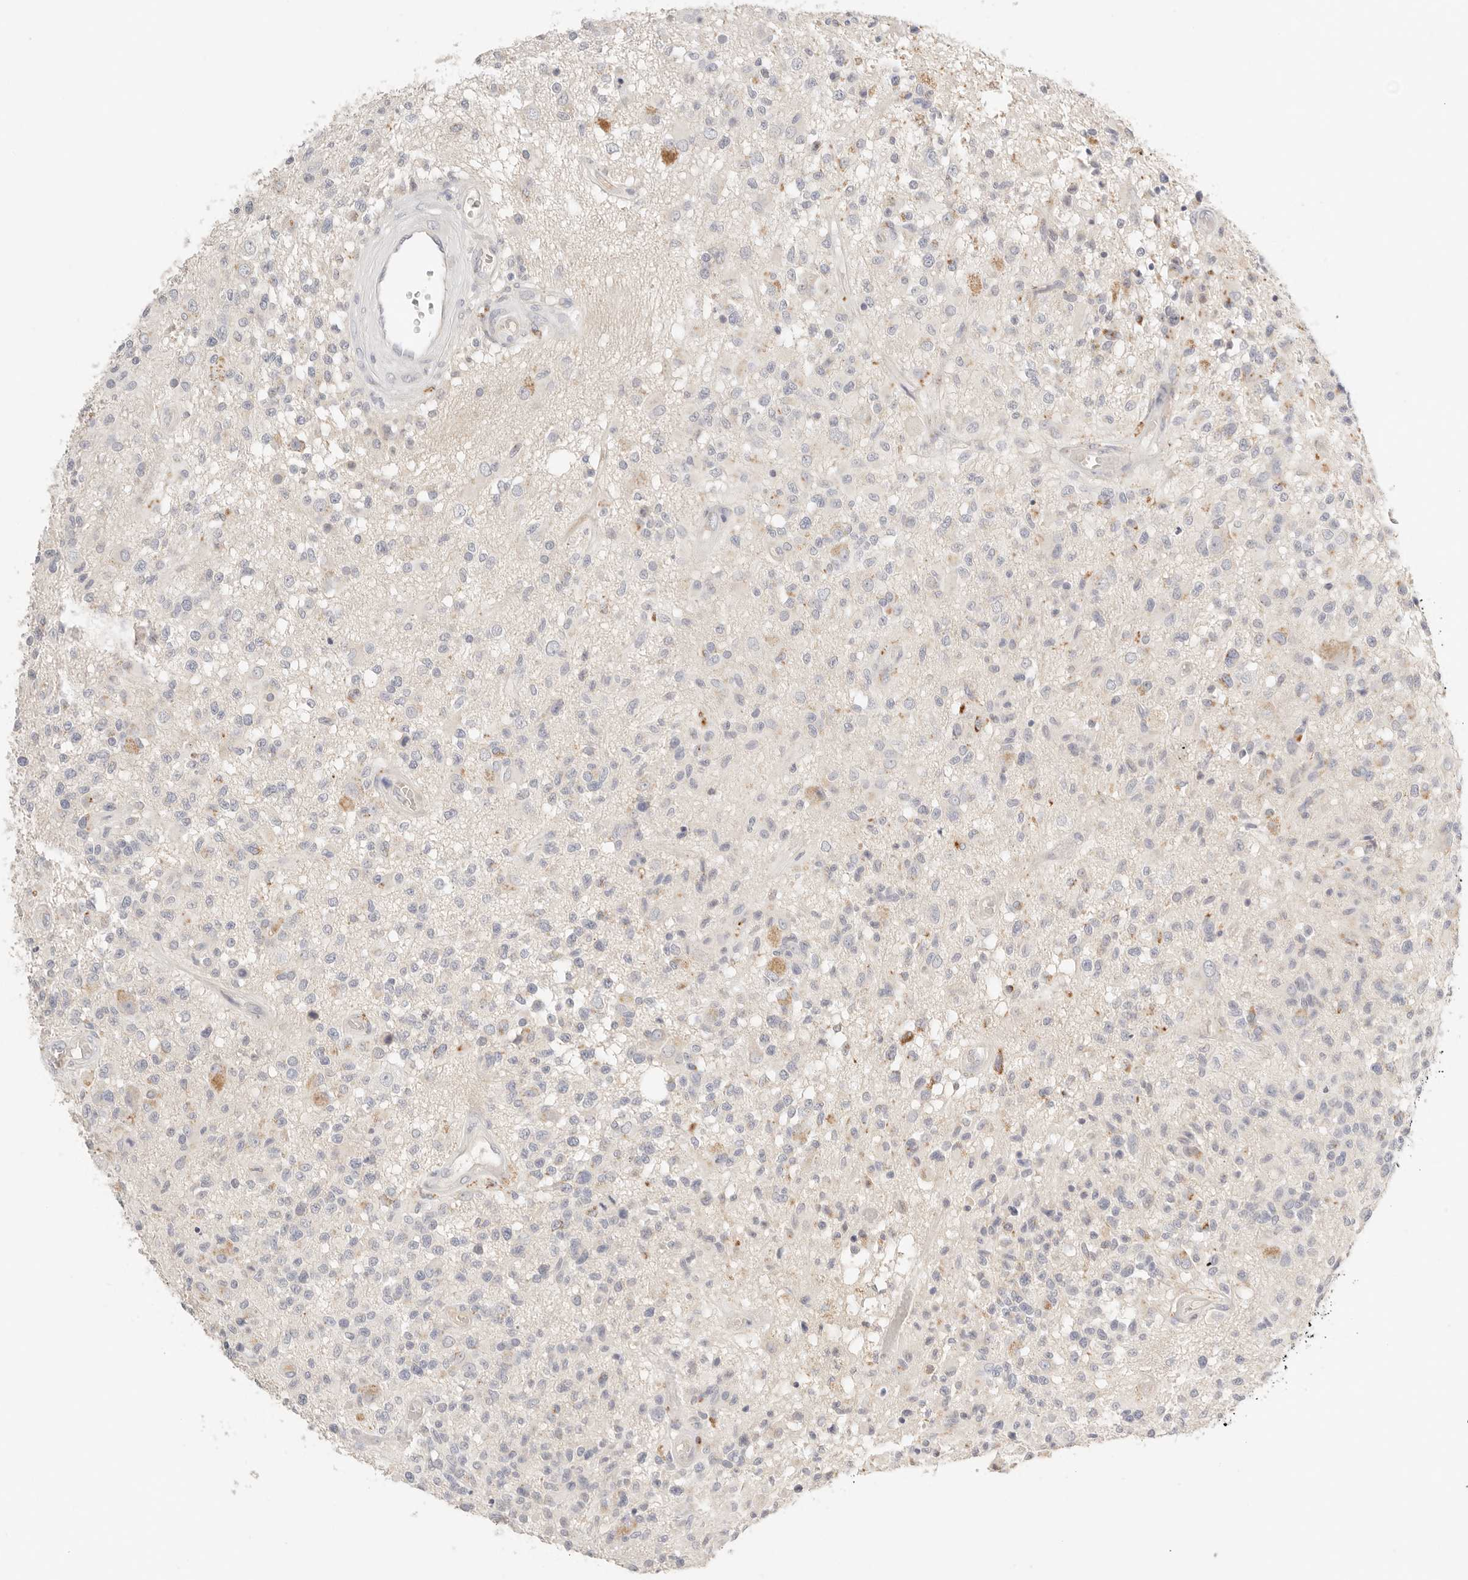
{"staining": {"intensity": "negative", "quantity": "none", "location": "none"}, "tissue": "glioma", "cell_type": "Tumor cells", "image_type": "cancer", "snomed": [{"axis": "morphology", "description": "Glioma, malignant, High grade"}, {"axis": "morphology", "description": "Glioblastoma, NOS"}, {"axis": "topography", "description": "Brain"}], "caption": "Histopathology image shows no significant protein staining in tumor cells of glioma.", "gene": "CEP120", "patient": {"sex": "male", "age": 60}}